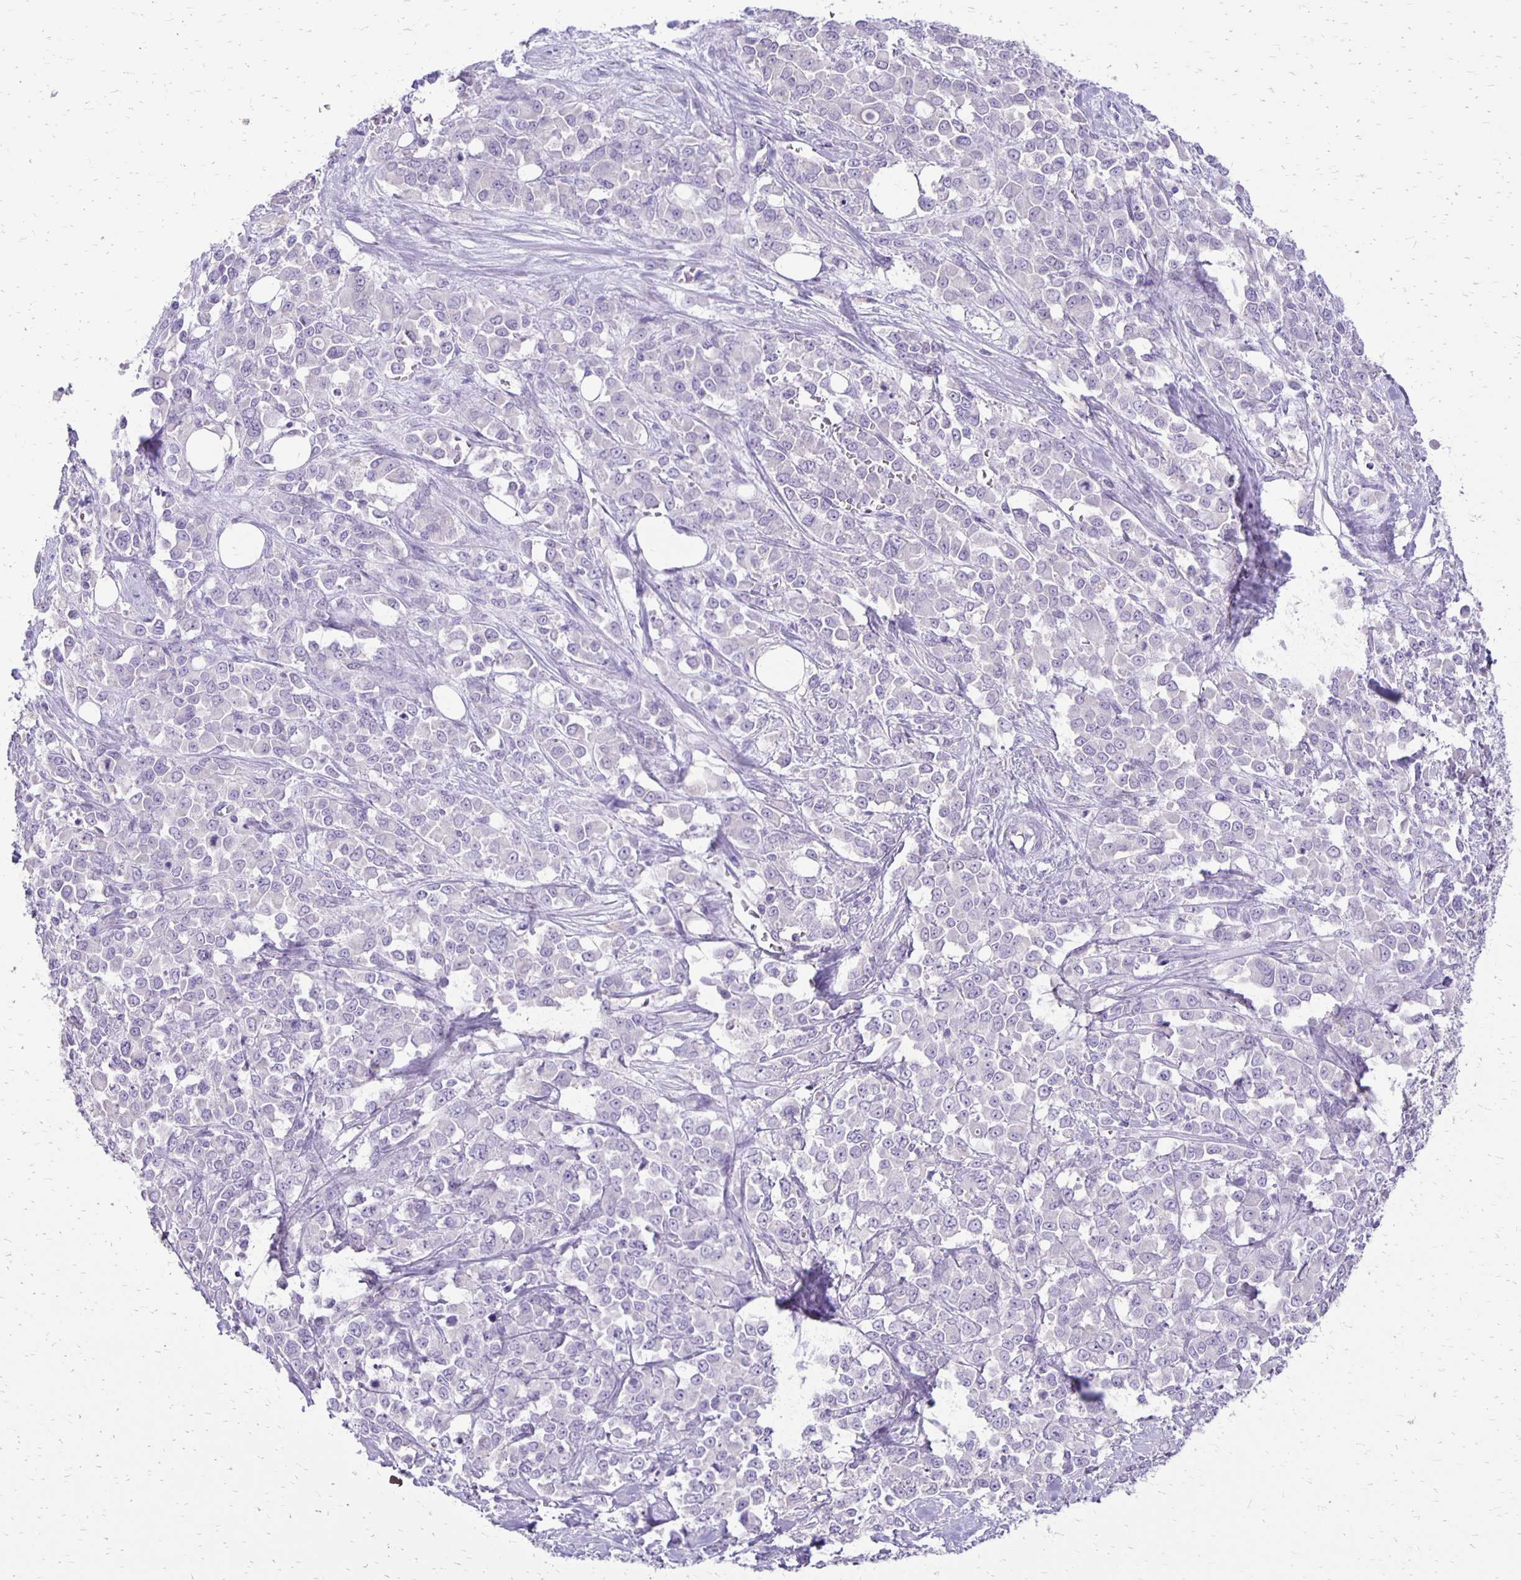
{"staining": {"intensity": "negative", "quantity": "none", "location": "none"}, "tissue": "stomach cancer", "cell_type": "Tumor cells", "image_type": "cancer", "snomed": [{"axis": "morphology", "description": "Adenocarcinoma, NOS"}, {"axis": "topography", "description": "Stomach"}], "caption": "Tumor cells show no significant protein staining in adenocarcinoma (stomach). (Brightfield microscopy of DAB immunohistochemistry at high magnification).", "gene": "ANKRD45", "patient": {"sex": "female", "age": 76}}